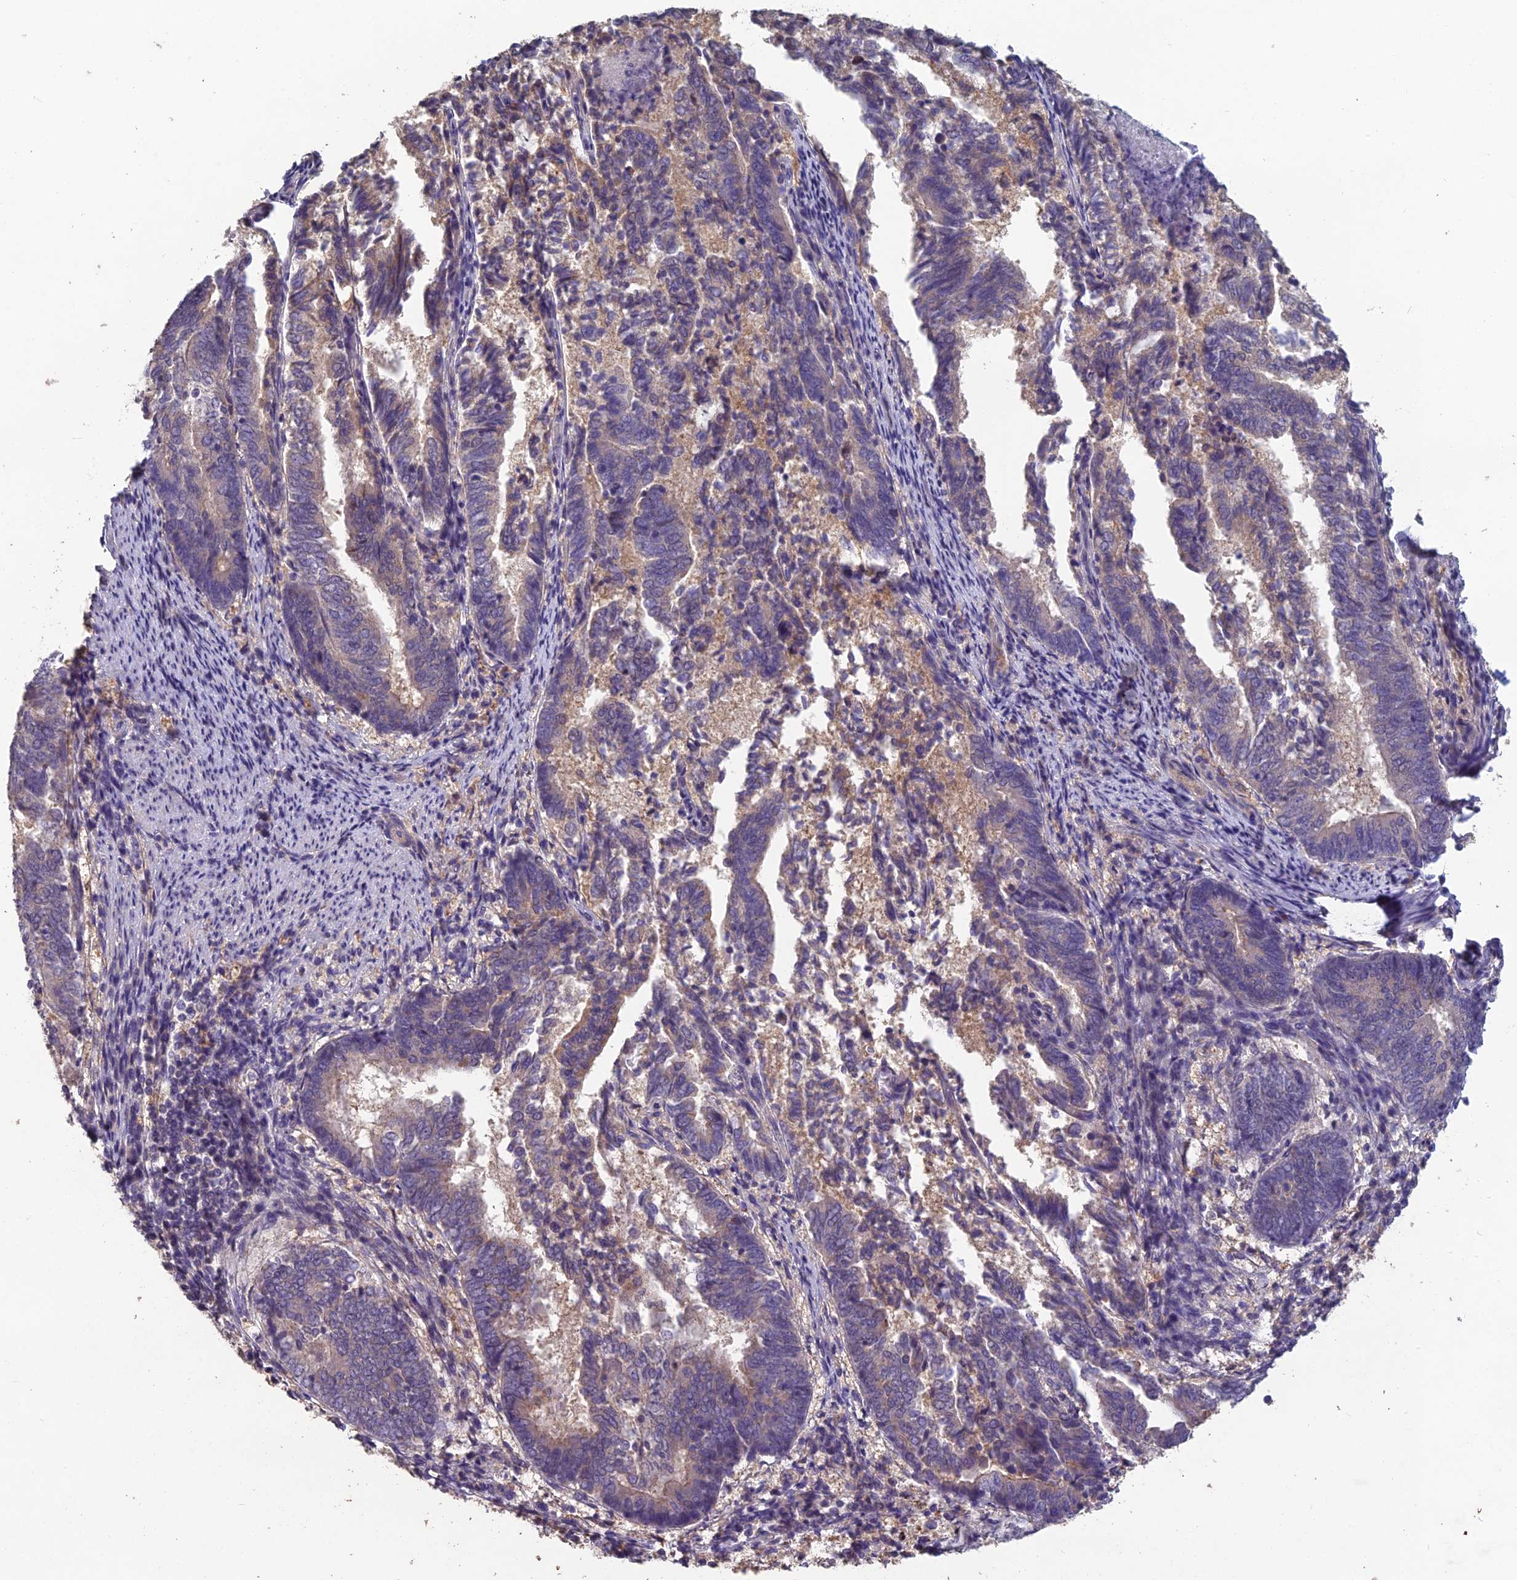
{"staining": {"intensity": "negative", "quantity": "none", "location": "none"}, "tissue": "endometrial cancer", "cell_type": "Tumor cells", "image_type": "cancer", "snomed": [{"axis": "morphology", "description": "Adenocarcinoma, NOS"}, {"axis": "topography", "description": "Endometrium"}], "caption": "There is no significant positivity in tumor cells of endometrial cancer (adenocarcinoma). The staining is performed using DAB (3,3'-diaminobenzidine) brown chromogen with nuclei counter-stained in using hematoxylin.", "gene": "CEACAM16", "patient": {"sex": "female", "age": 80}}